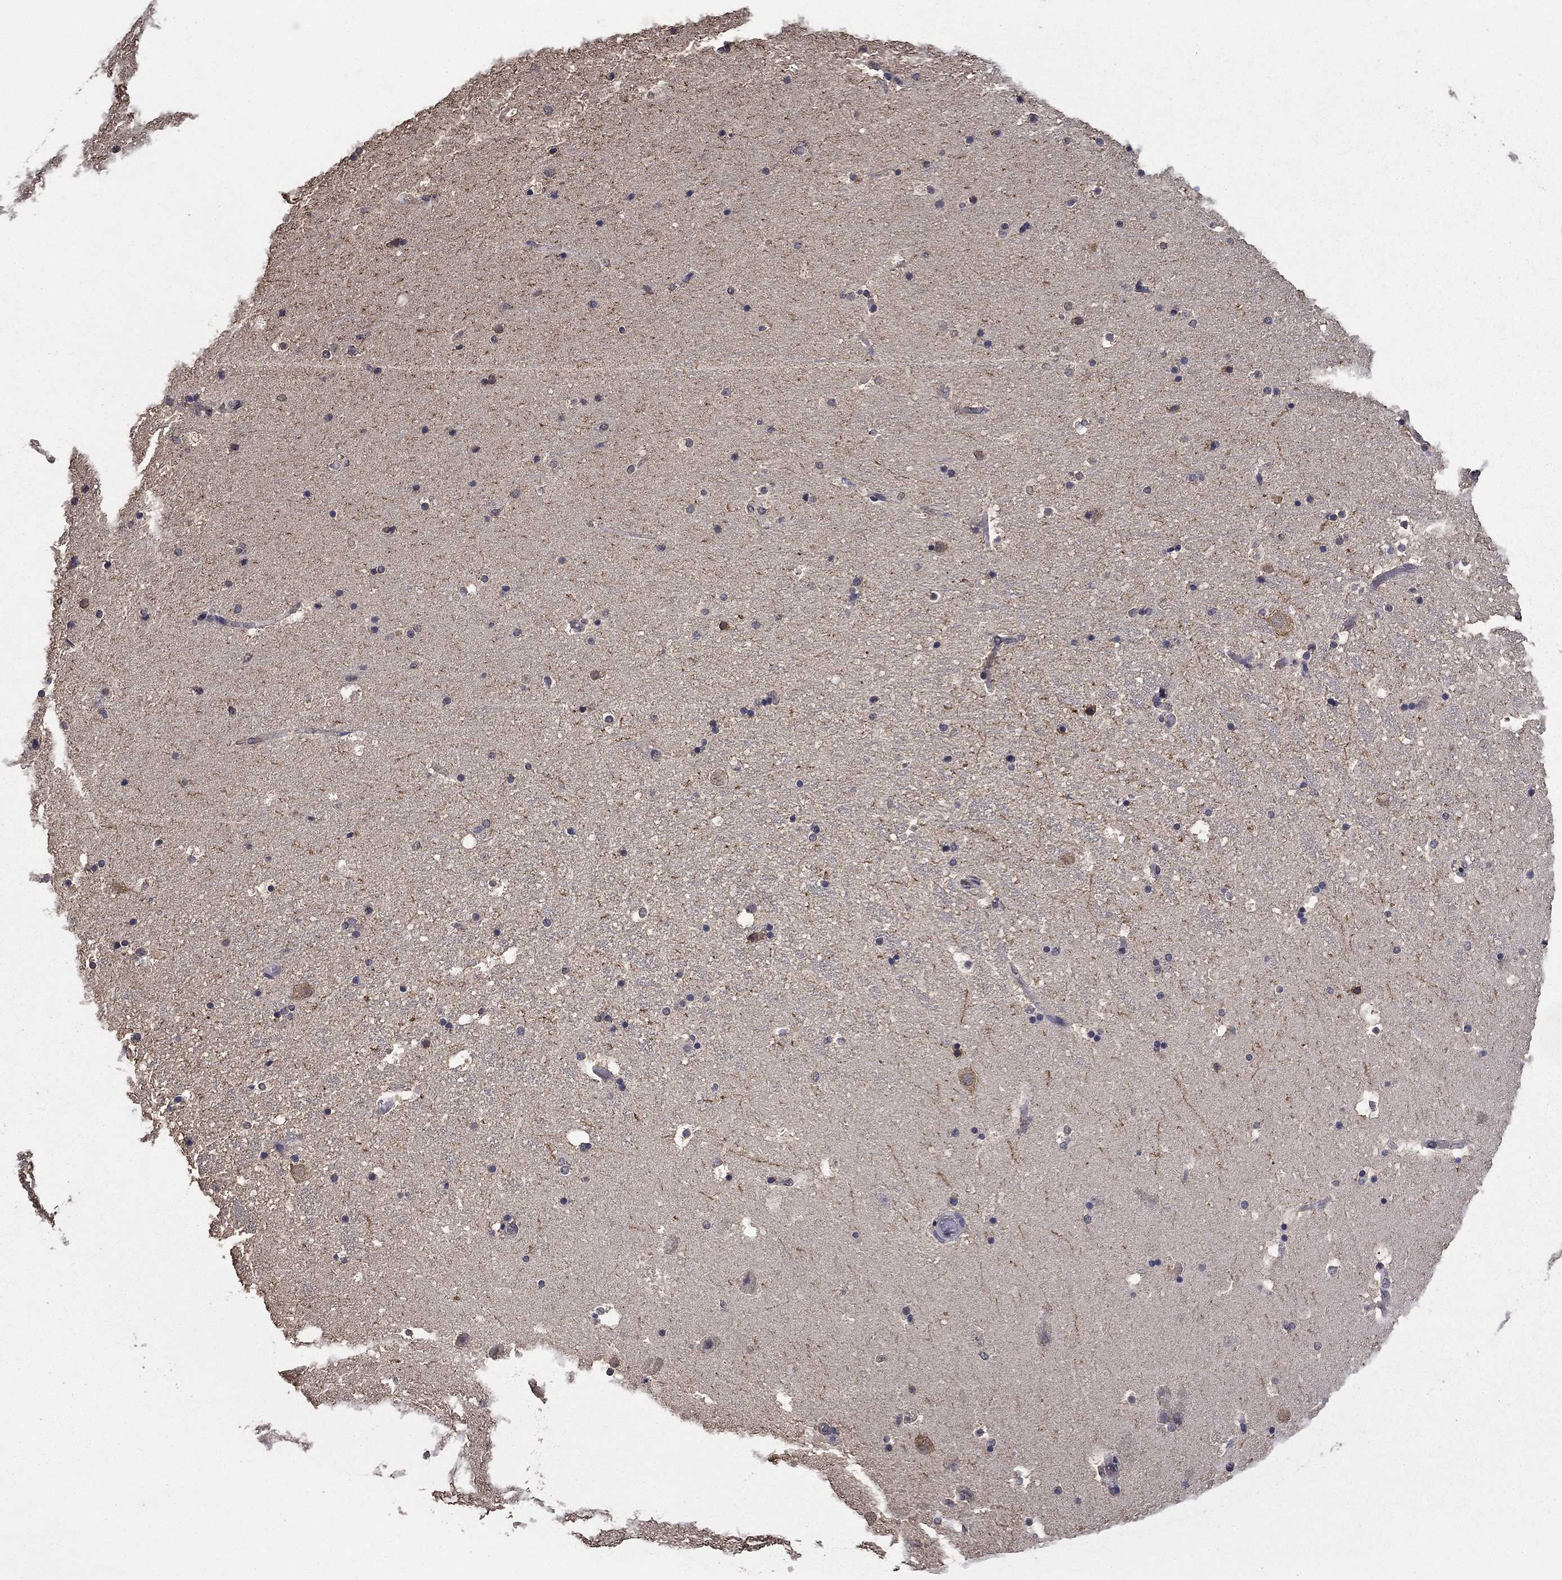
{"staining": {"intensity": "negative", "quantity": "none", "location": "none"}, "tissue": "hippocampus", "cell_type": "Glial cells", "image_type": "normal", "snomed": [{"axis": "morphology", "description": "Normal tissue, NOS"}, {"axis": "topography", "description": "Hippocampus"}], "caption": "Glial cells are negative for protein expression in normal human hippocampus. (DAB immunohistochemistry, high magnification).", "gene": "MFAP3L", "patient": {"sex": "male", "age": 51}}